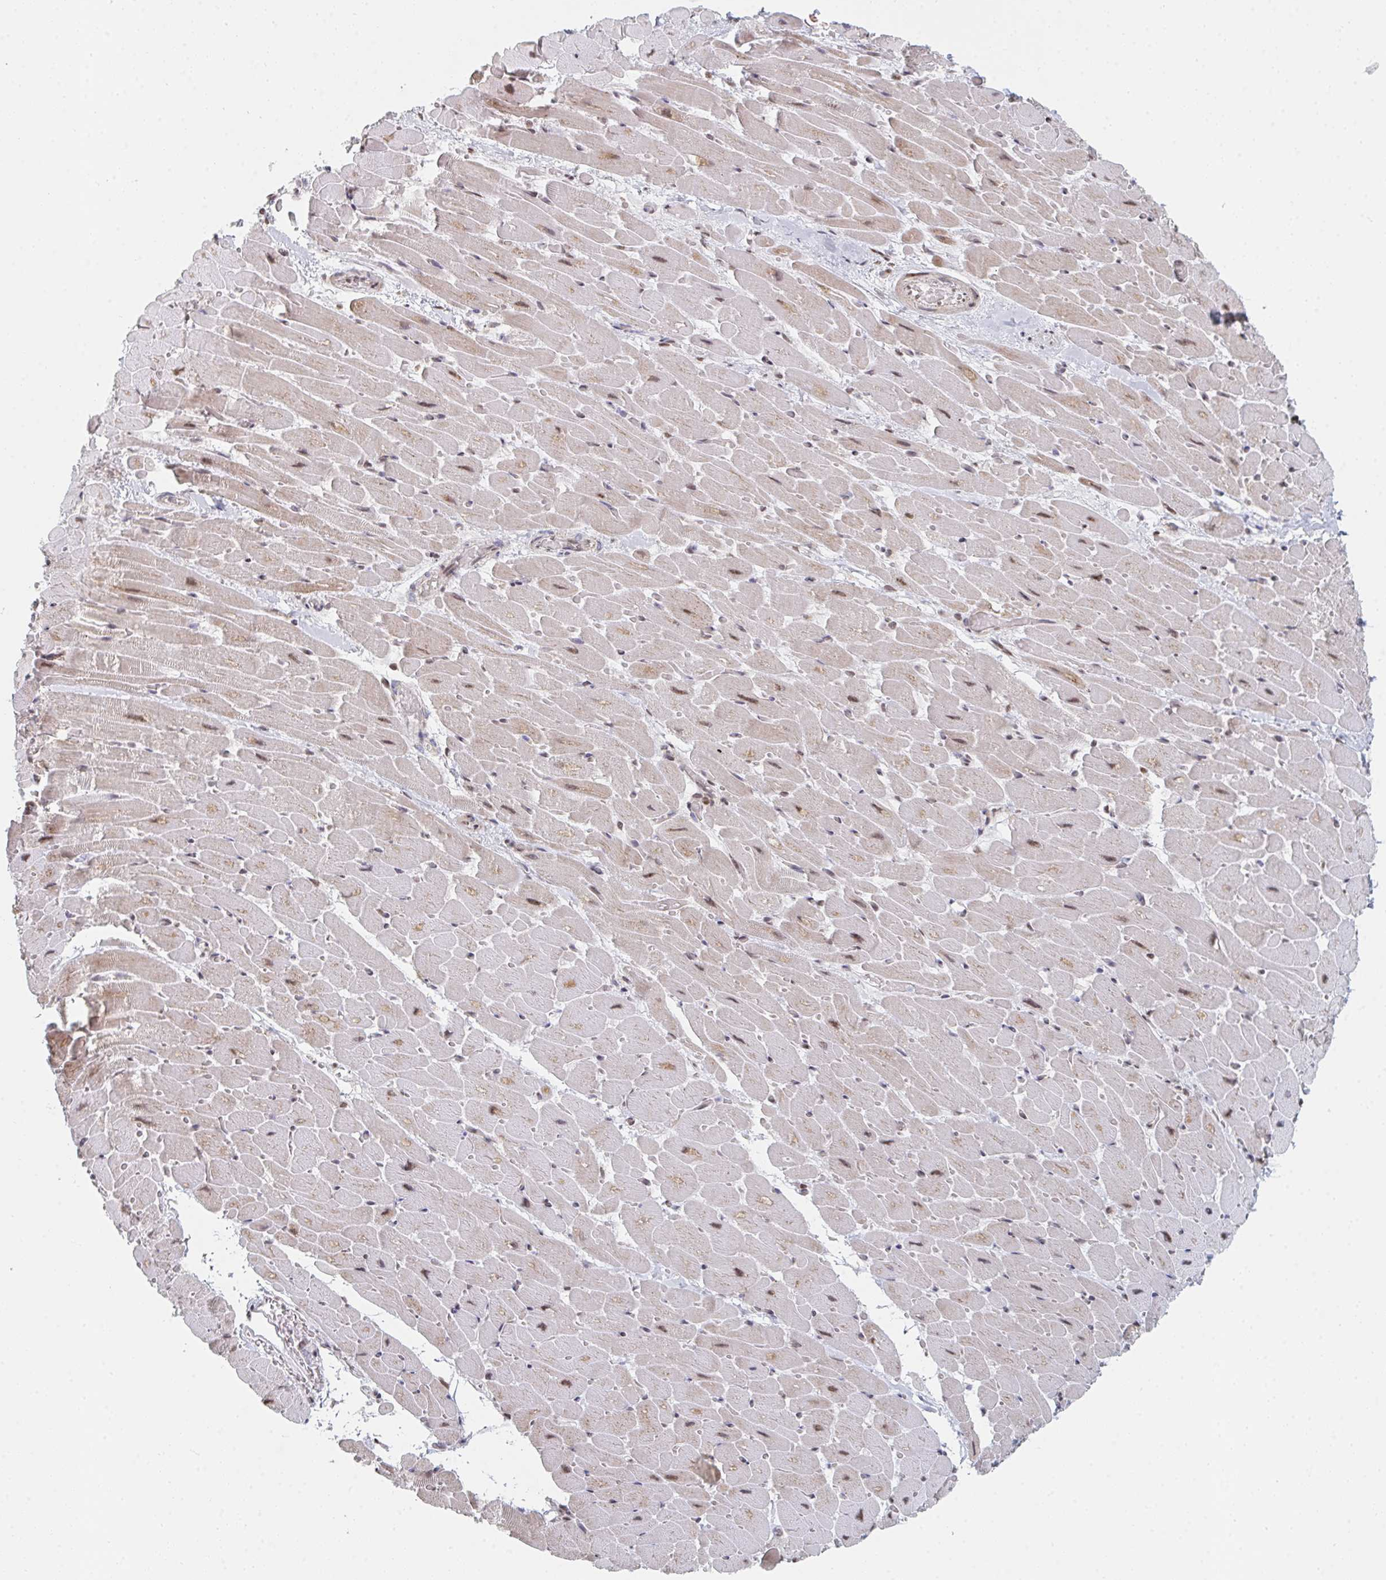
{"staining": {"intensity": "weak", "quantity": ">75%", "location": "cytoplasmic/membranous,nuclear"}, "tissue": "heart muscle", "cell_type": "Cardiomyocytes", "image_type": "normal", "snomed": [{"axis": "morphology", "description": "Normal tissue, NOS"}, {"axis": "topography", "description": "Heart"}], "caption": "IHC staining of unremarkable heart muscle, which reveals low levels of weak cytoplasmic/membranous,nuclear positivity in approximately >75% of cardiomyocytes indicating weak cytoplasmic/membranous,nuclear protein expression. The staining was performed using DAB (3,3'-diaminobenzidine) (brown) for protein detection and nuclei were counterstained in hematoxylin (blue).", "gene": "MBNL1", "patient": {"sex": "male", "age": 37}}